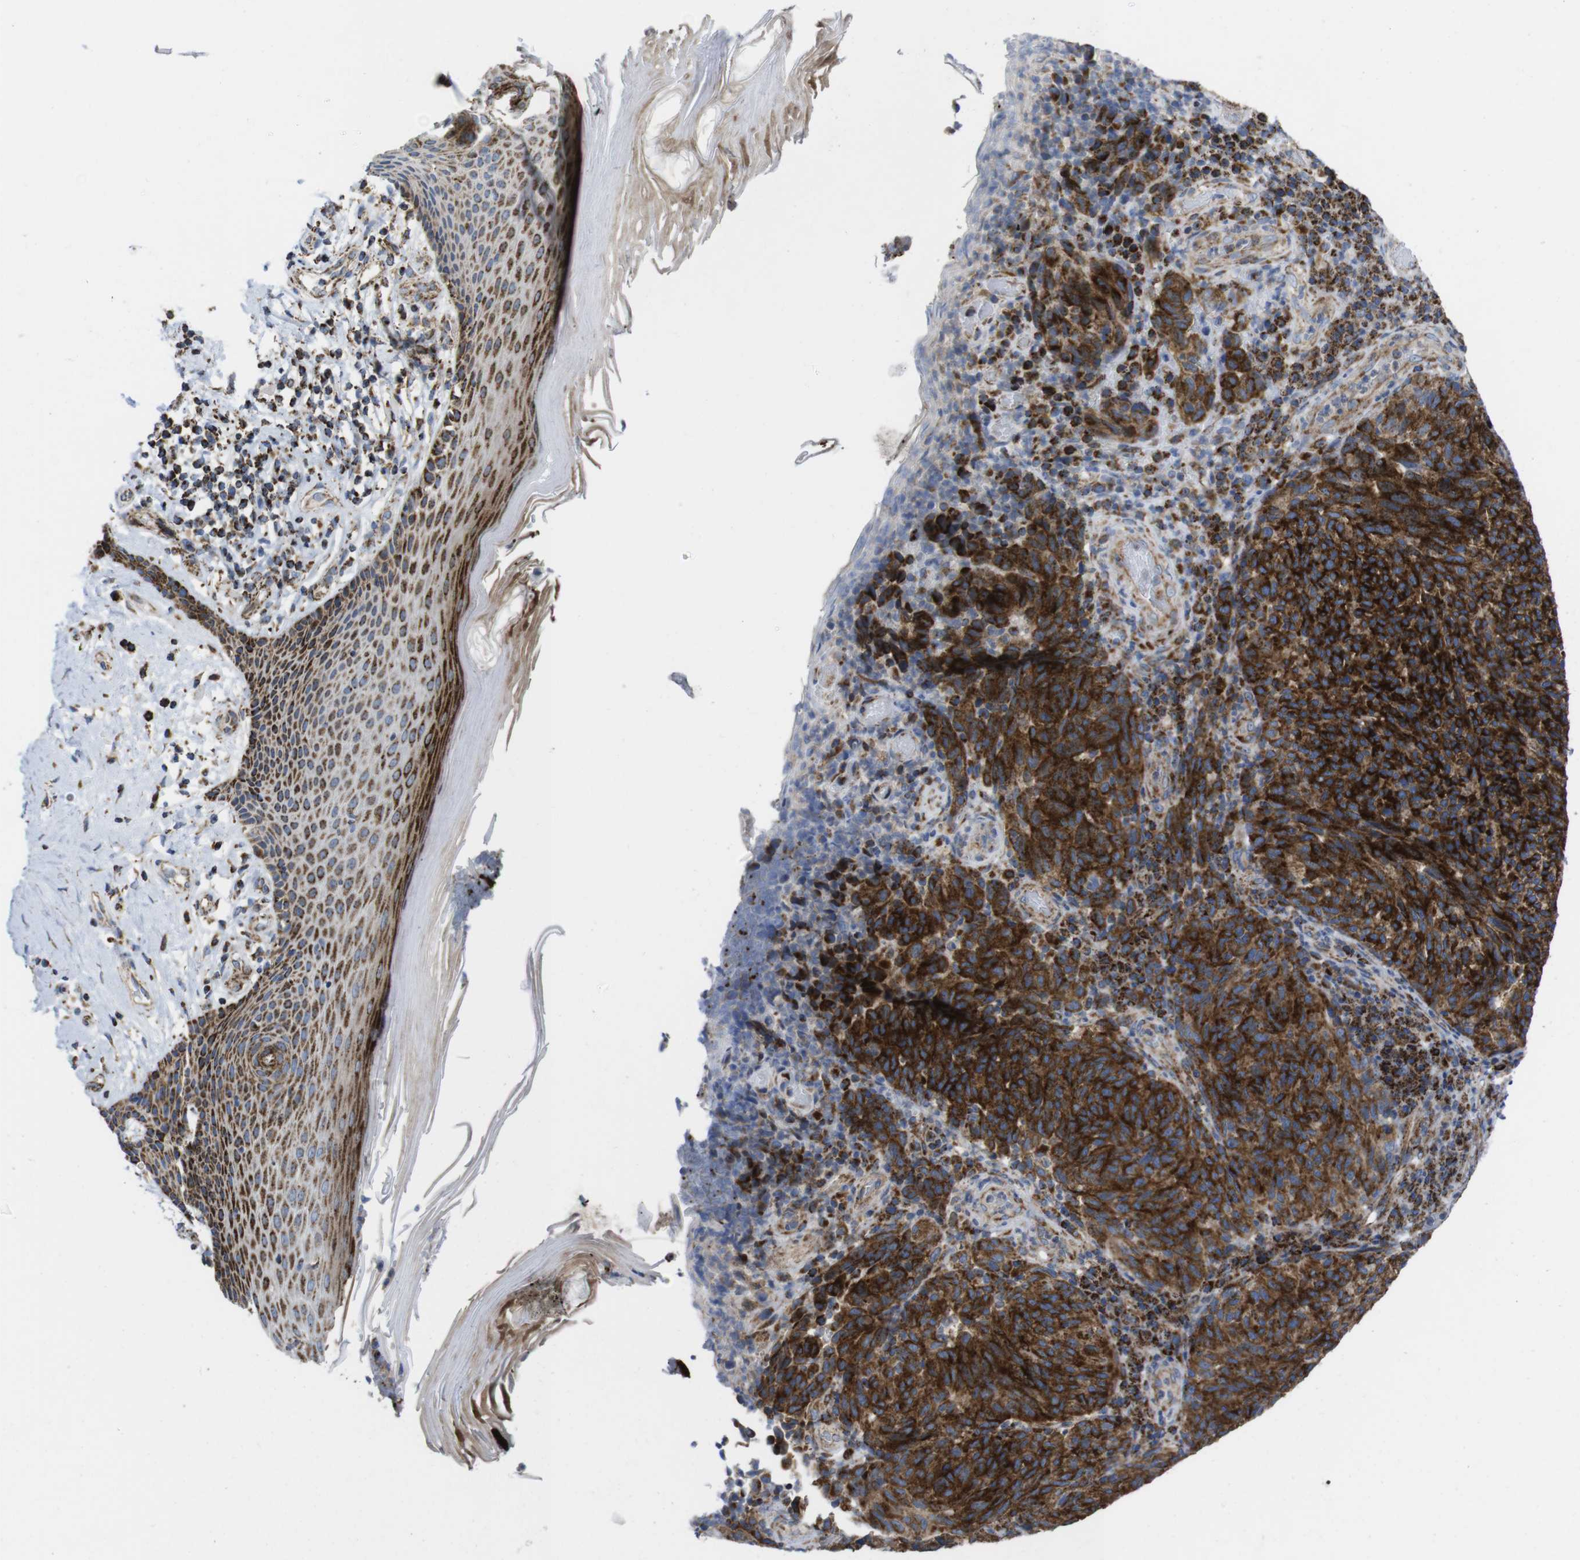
{"staining": {"intensity": "strong", "quantity": ">75%", "location": "cytoplasmic/membranous"}, "tissue": "melanoma", "cell_type": "Tumor cells", "image_type": "cancer", "snomed": [{"axis": "morphology", "description": "Malignant melanoma, NOS"}, {"axis": "topography", "description": "Skin"}], "caption": "Malignant melanoma stained with IHC shows strong cytoplasmic/membranous expression in about >75% of tumor cells.", "gene": "TMEM192", "patient": {"sex": "female", "age": 73}}